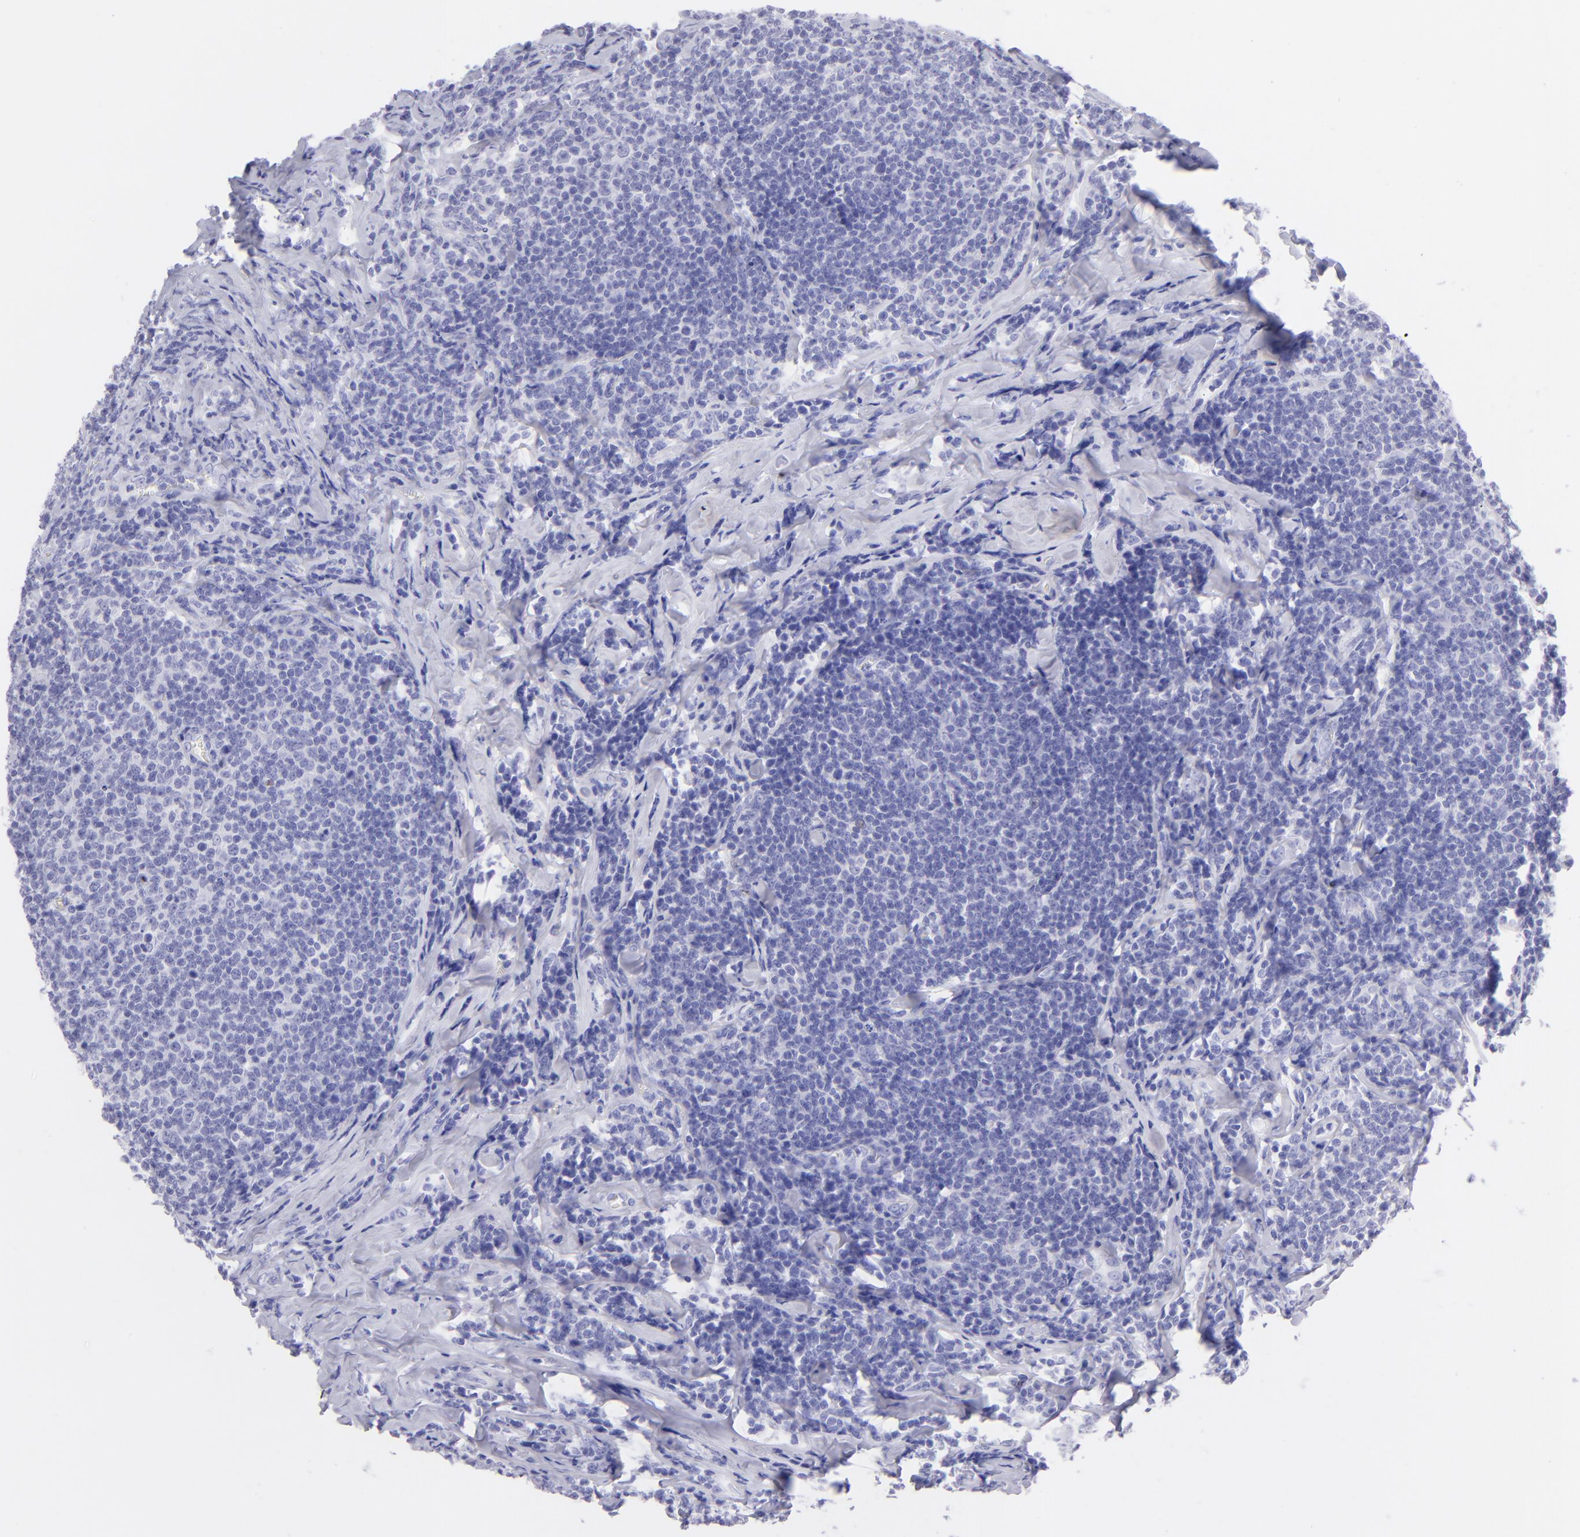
{"staining": {"intensity": "negative", "quantity": "none", "location": "none"}, "tissue": "lymphoma", "cell_type": "Tumor cells", "image_type": "cancer", "snomed": [{"axis": "morphology", "description": "Malignant lymphoma, non-Hodgkin's type, Low grade"}, {"axis": "topography", "description": "Lymph node"}], "caption": "A high-resolution image shows immunohistochemistry staining of lymphoma, which displays no significant staining in tumor cells.", "gene": "SLC1A3", "patient": {"sex": "male", "age": 74}}